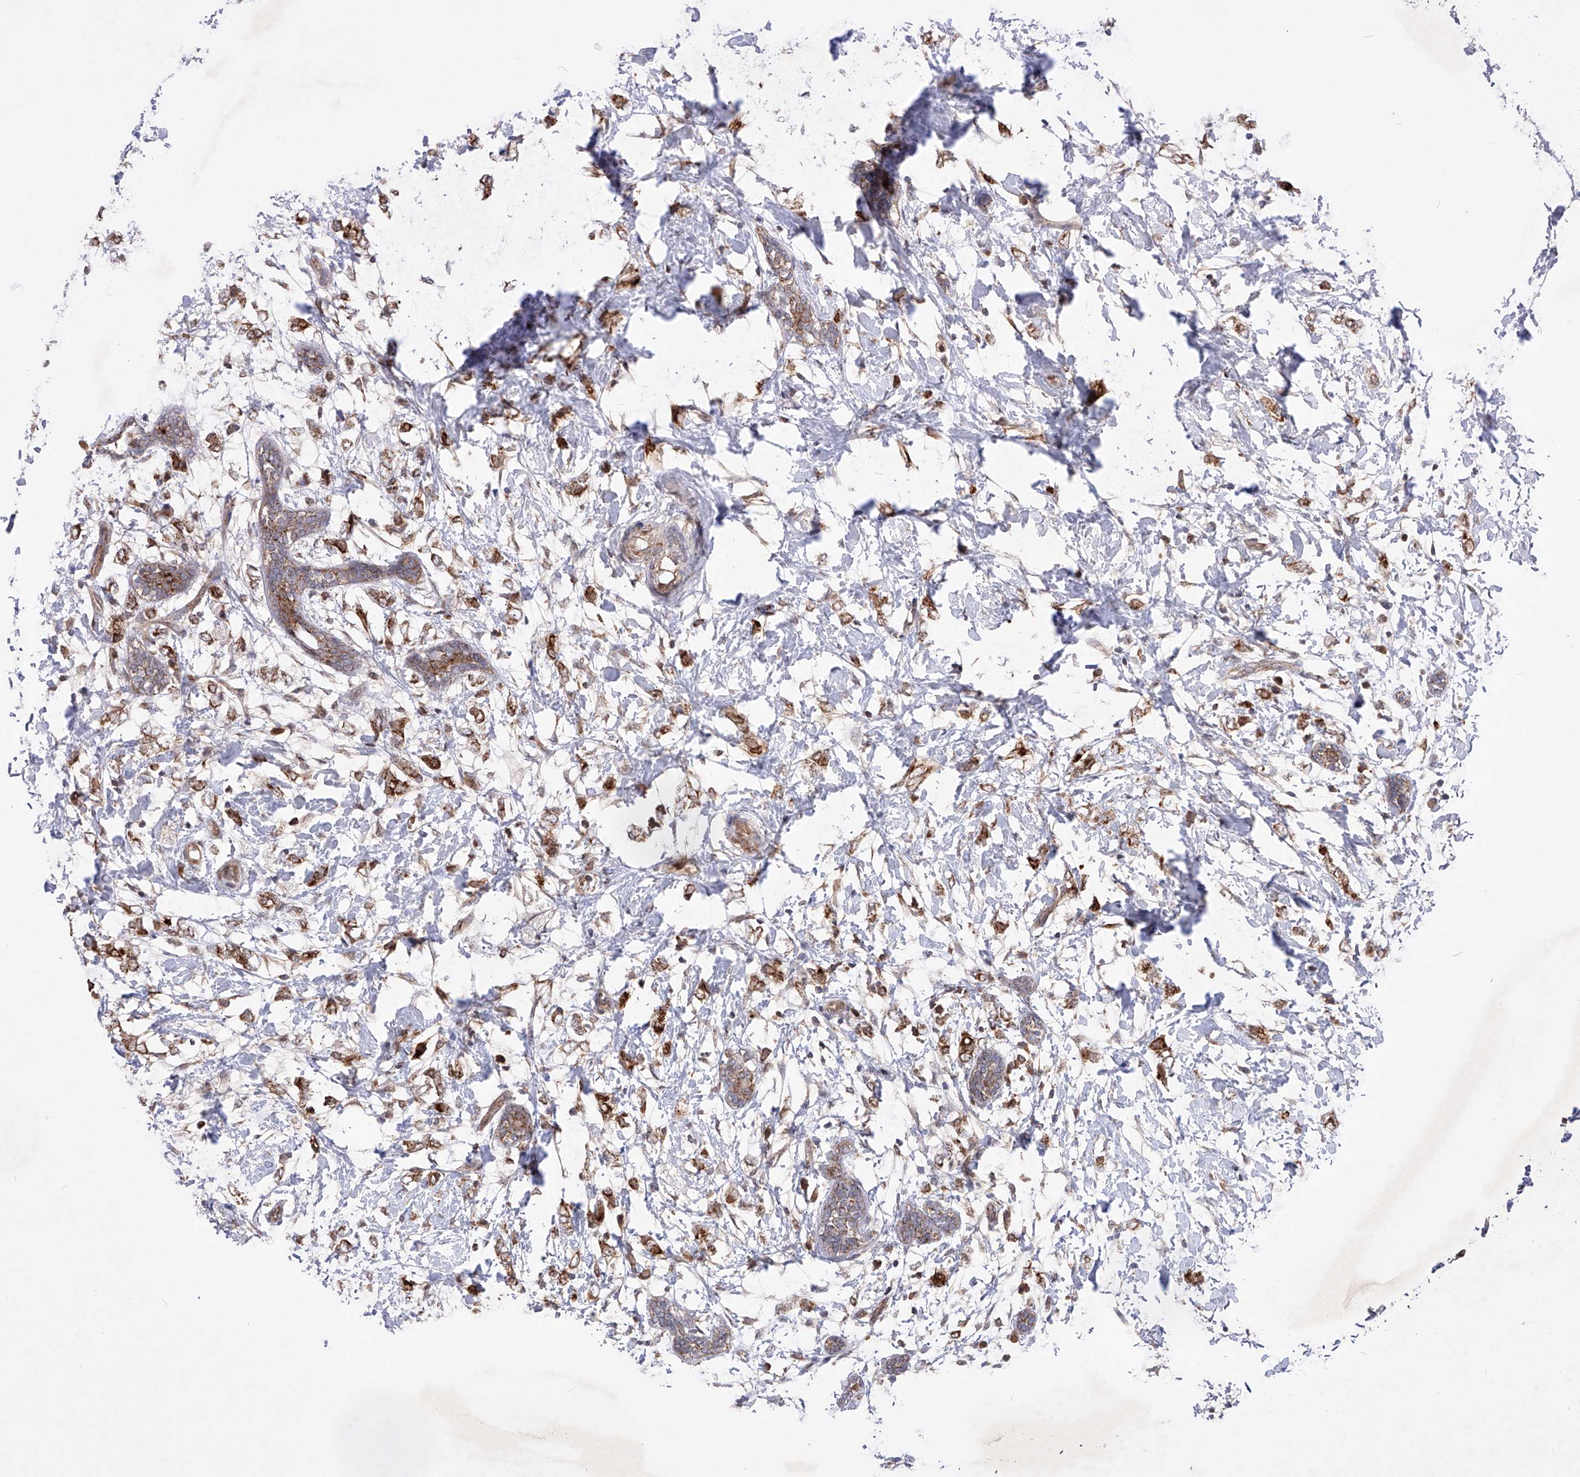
{"staining": {"intensity": "moderate", "quantity": ">75%", "location": "cytoplasmic/membranous"}, "tissue": "breast cancer", "cell_type": "Tumor cells", "image_type": "cancer", "snomed": [{"axis": "morphology", "description": "Normal tissue, NOS"}, {"axis": "morphology", "description": "Lobular carcinoma"}, {"axis": "topography", "description": "Breast"}], "caption": "Protein analysis of breast lobular carcinoma tissue shows moderate cytoplasmic/membranous staining in approximately >75% of tumor cells. The protein is shown in brown color, while the nuclei are stained blue.", "gene": "SDHAF4", "patient": {"sex": "female", "age": 47}}